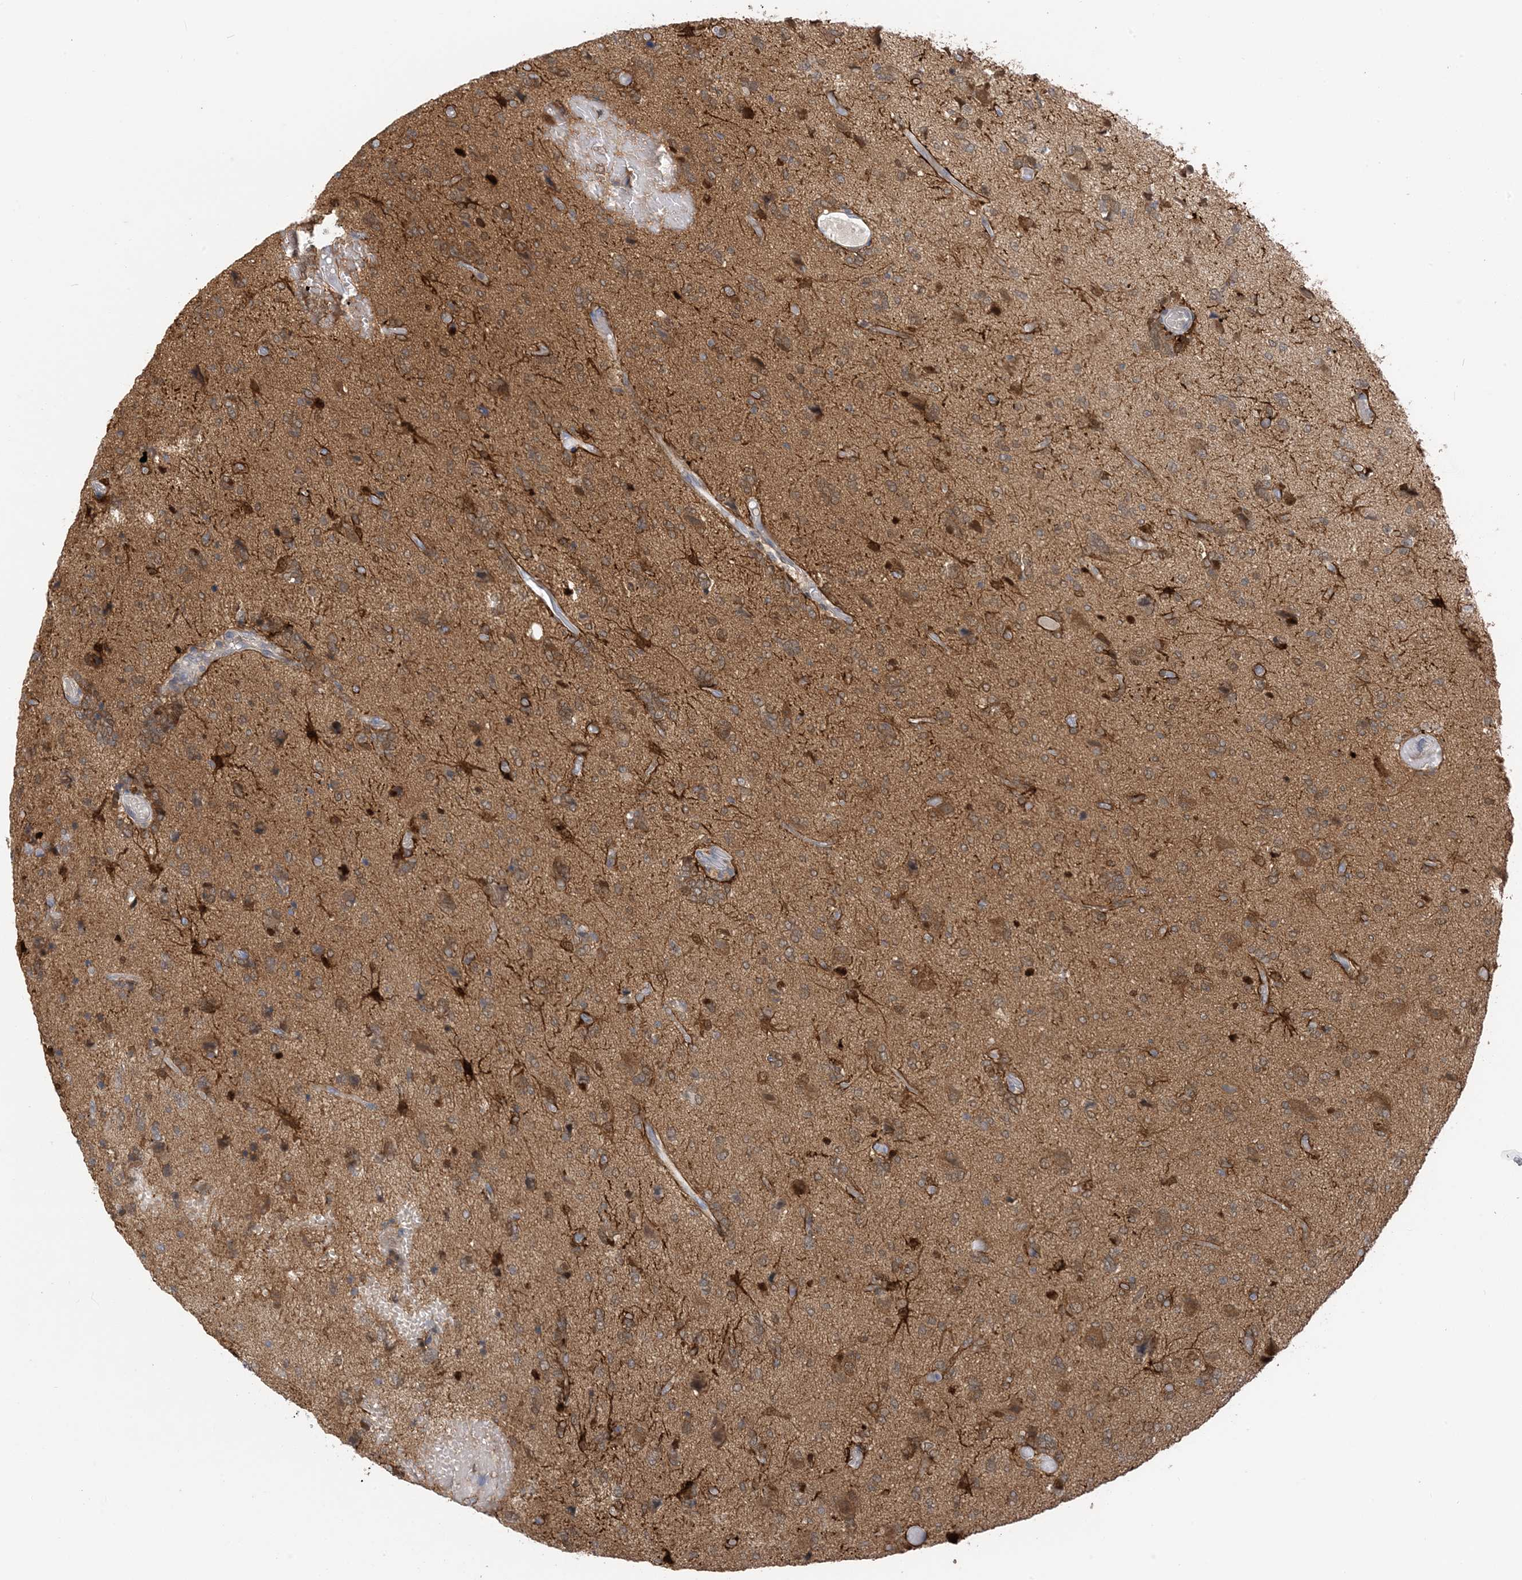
{"staining": {"intensity": "moderate", "quantity": ">75%", "location": "cytoplasmic/membranous"}, "tissue": "glioma", "cell_type": "Tumor cells", "image_type": "cancer", "snomed": [{"axis": "morphology", "description": "Glioma, malignant, High grade"}, {"axis": "topography", "description": "Brain"}], "caption": "This is an image of immunohistochemistry (IHC) staining of glioma, which shows moderate expression in the cytoplasmic/membranous of tumor cells.", "gene": "ZC3H12A", "patient": {"sex": "female", "age": 59}}